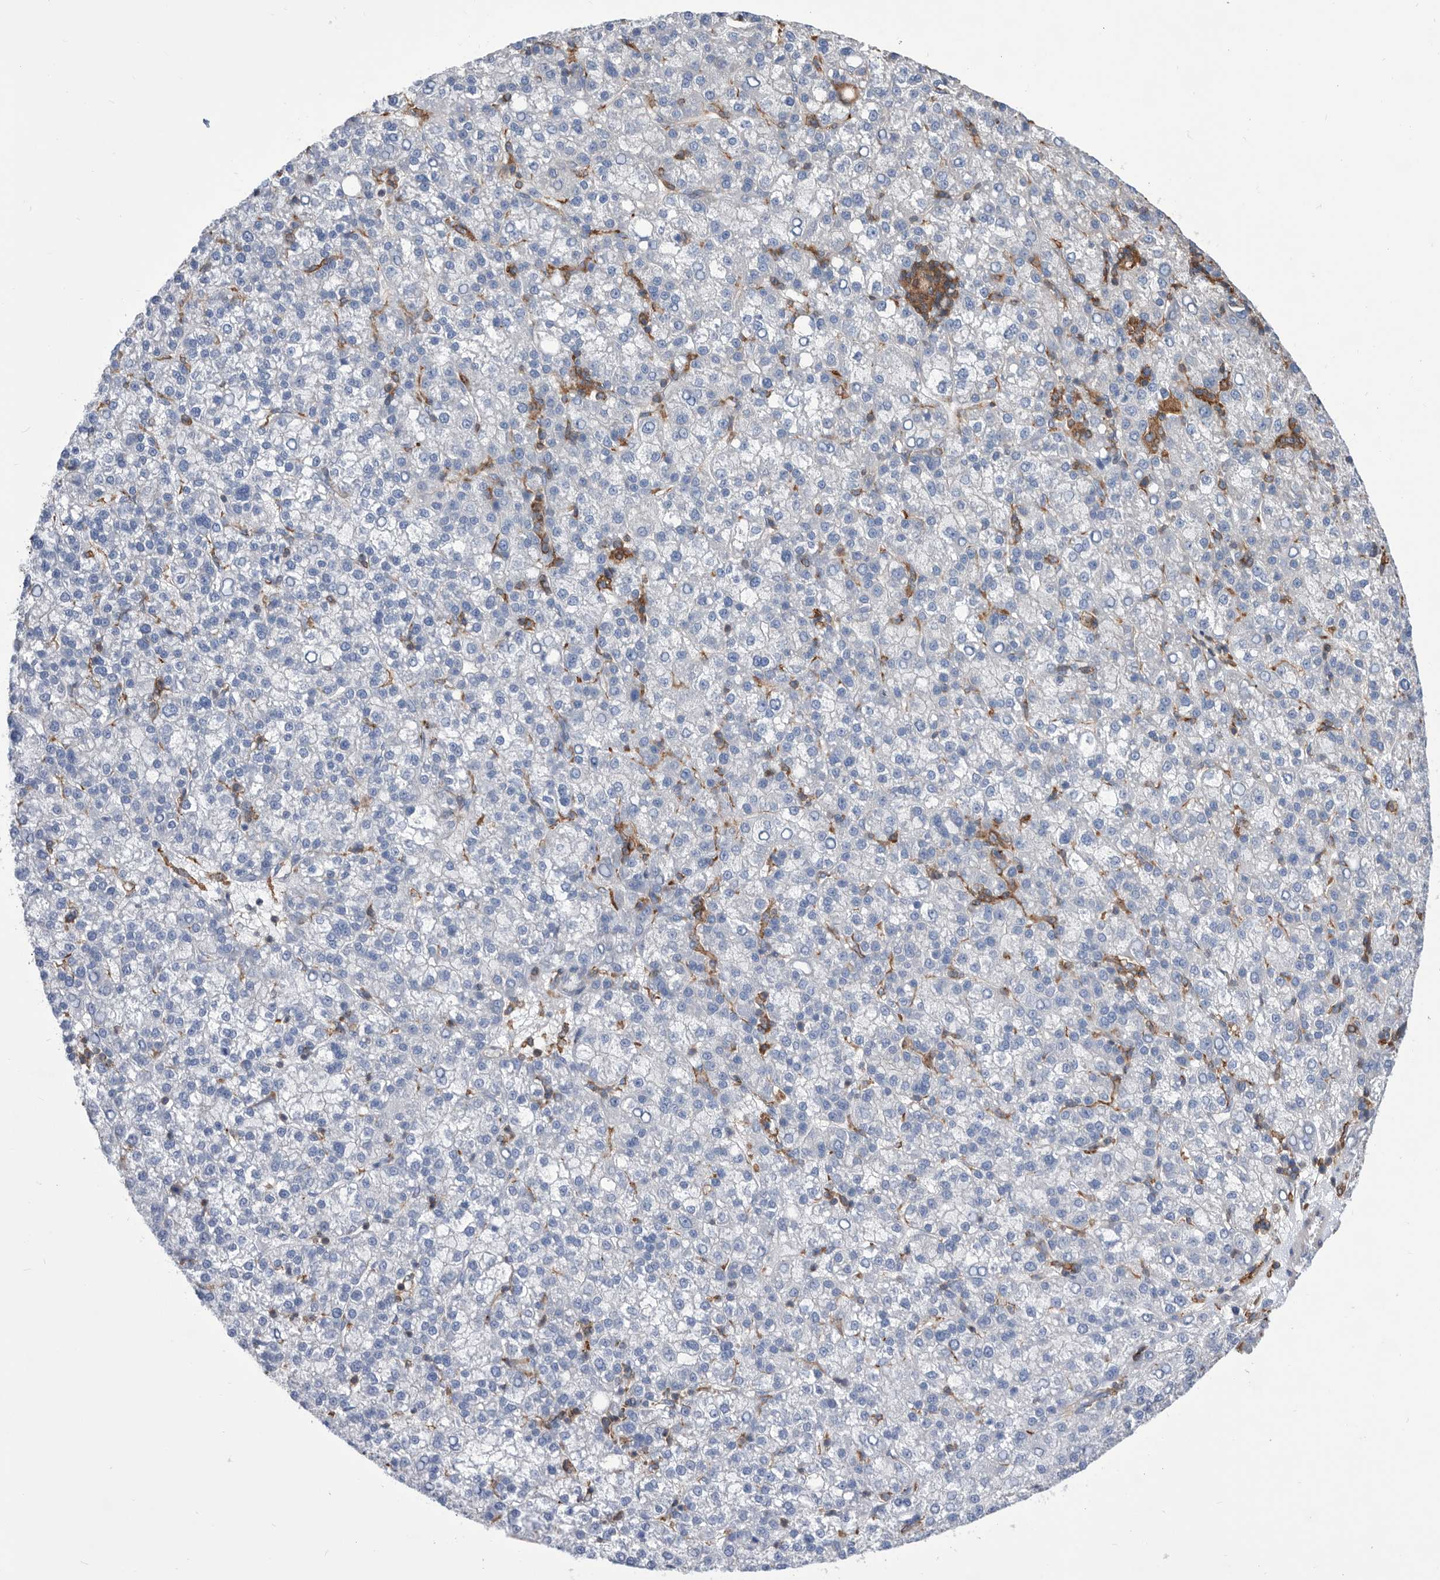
{"staining": {"intensity": "negative", "quantity": "none", "location": "none"}, "tissue": "liver cancer", "cell_type": "Tumor cells", "image_type": "cancer", "snomed": [{"axis": "morphology", "description": "Carcinoma, Hepatocellular, NOS"}, {"axis": "topography", "description": "Liver"}], "caption": "IHC image of neoplastic tissue: liver hepatocellular carcinoma stained with DAB (3,3'-diaminobenzidine) reveals no significant protein positivity in tumor cells. (IHC, brightfield microscopy, high magnification).", "gene": "SMG7", "patient": {"sex": "female", "age": 58}}